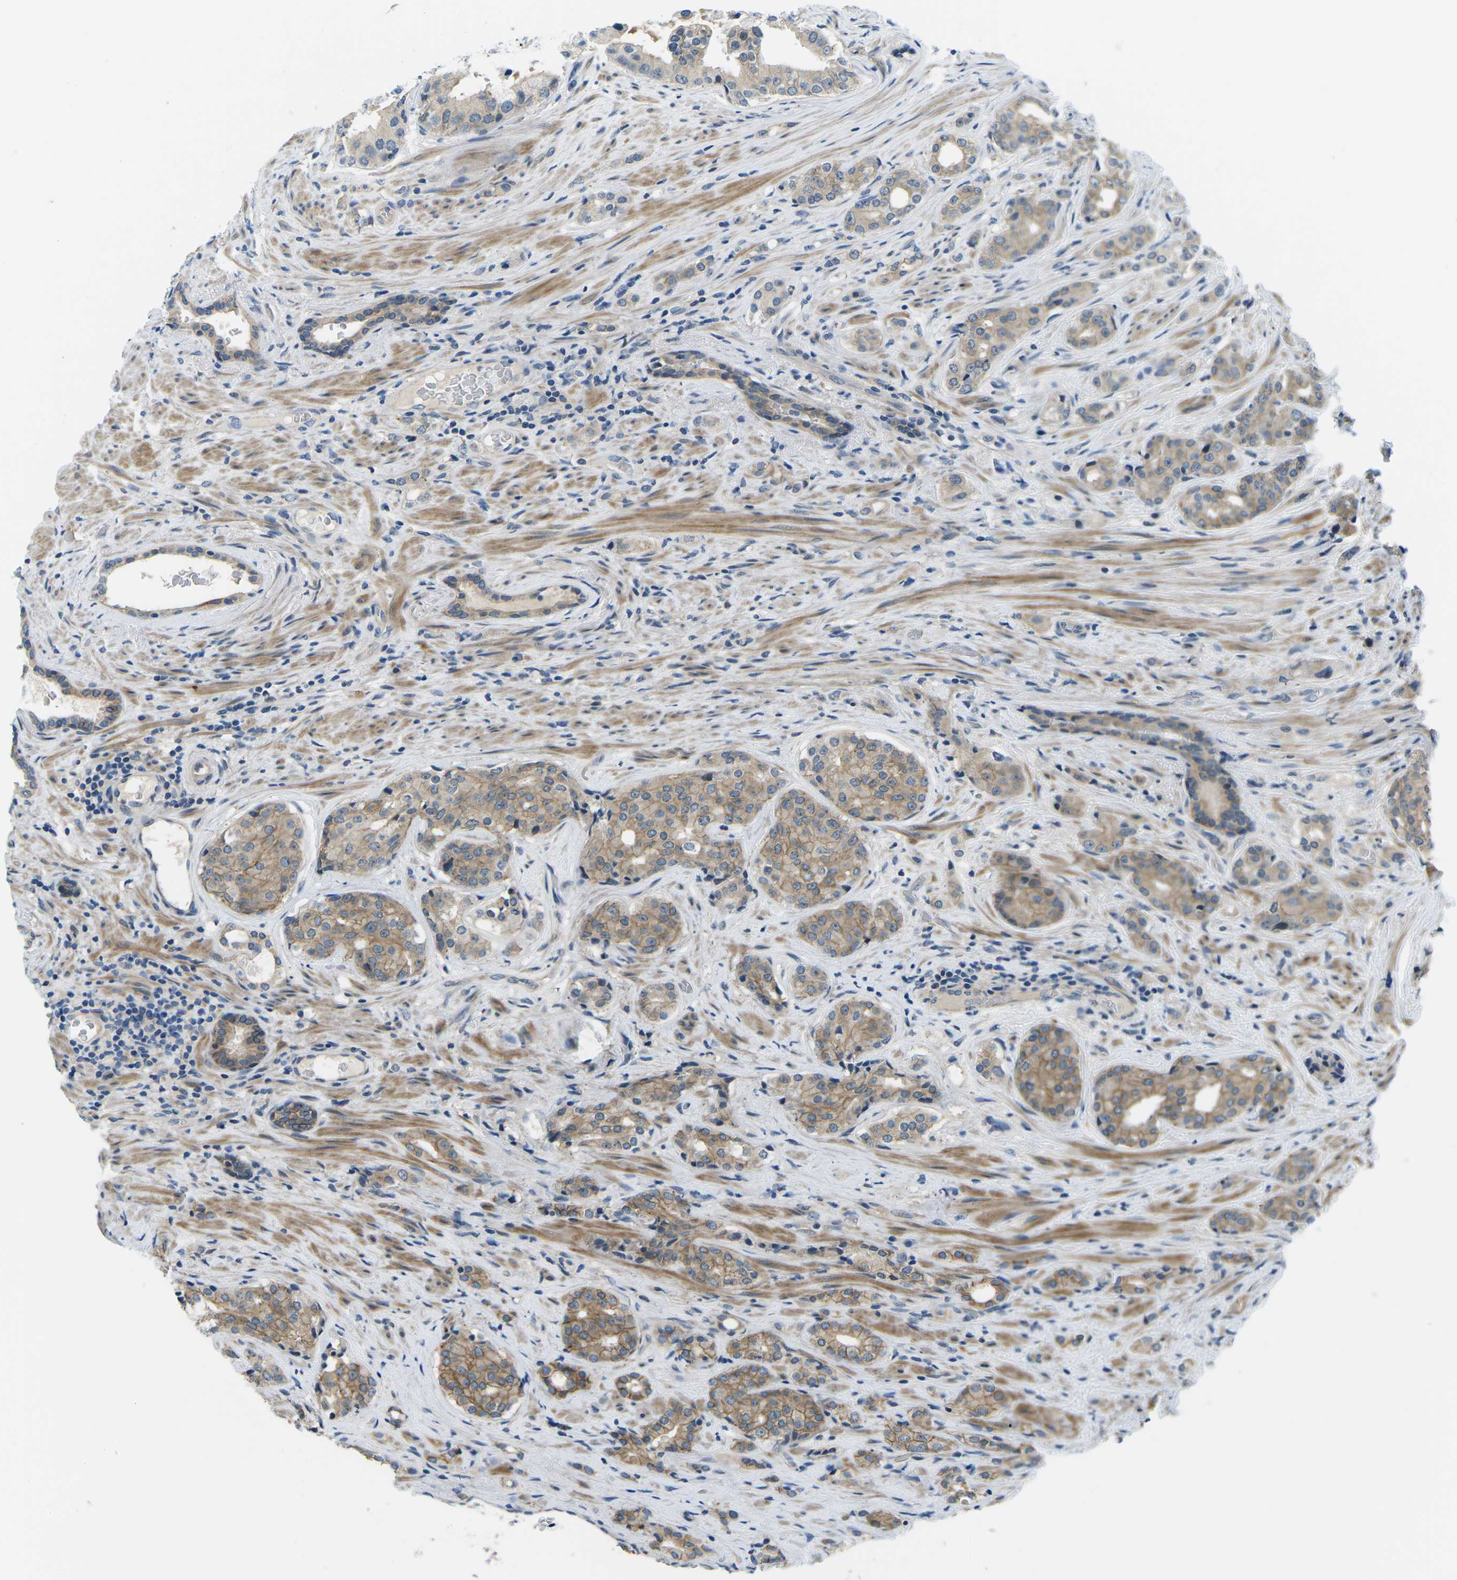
{"staining": {"intensity": "moderate", "quantity": ">75%", "location": "cytoplasmic/membranous"}, "tissue": "prostate cancer", "cell_type": "Tumor cells", "image_type": "cancer", "snomed": [{"axis": "morphology", "description": "Adenocarcinoma, High grade"}, {"axis": "topography", "description": "Prostate"}], "caption": "This is a photomicrograph of immunohistochemistry staining of prostate high-grade adenocarcinoma, which shows moderate expression in the cytoplasmic/membranous of tumor cells.", "gene": "CTNND1", "patient": {"sex": "male", "age": 71}}